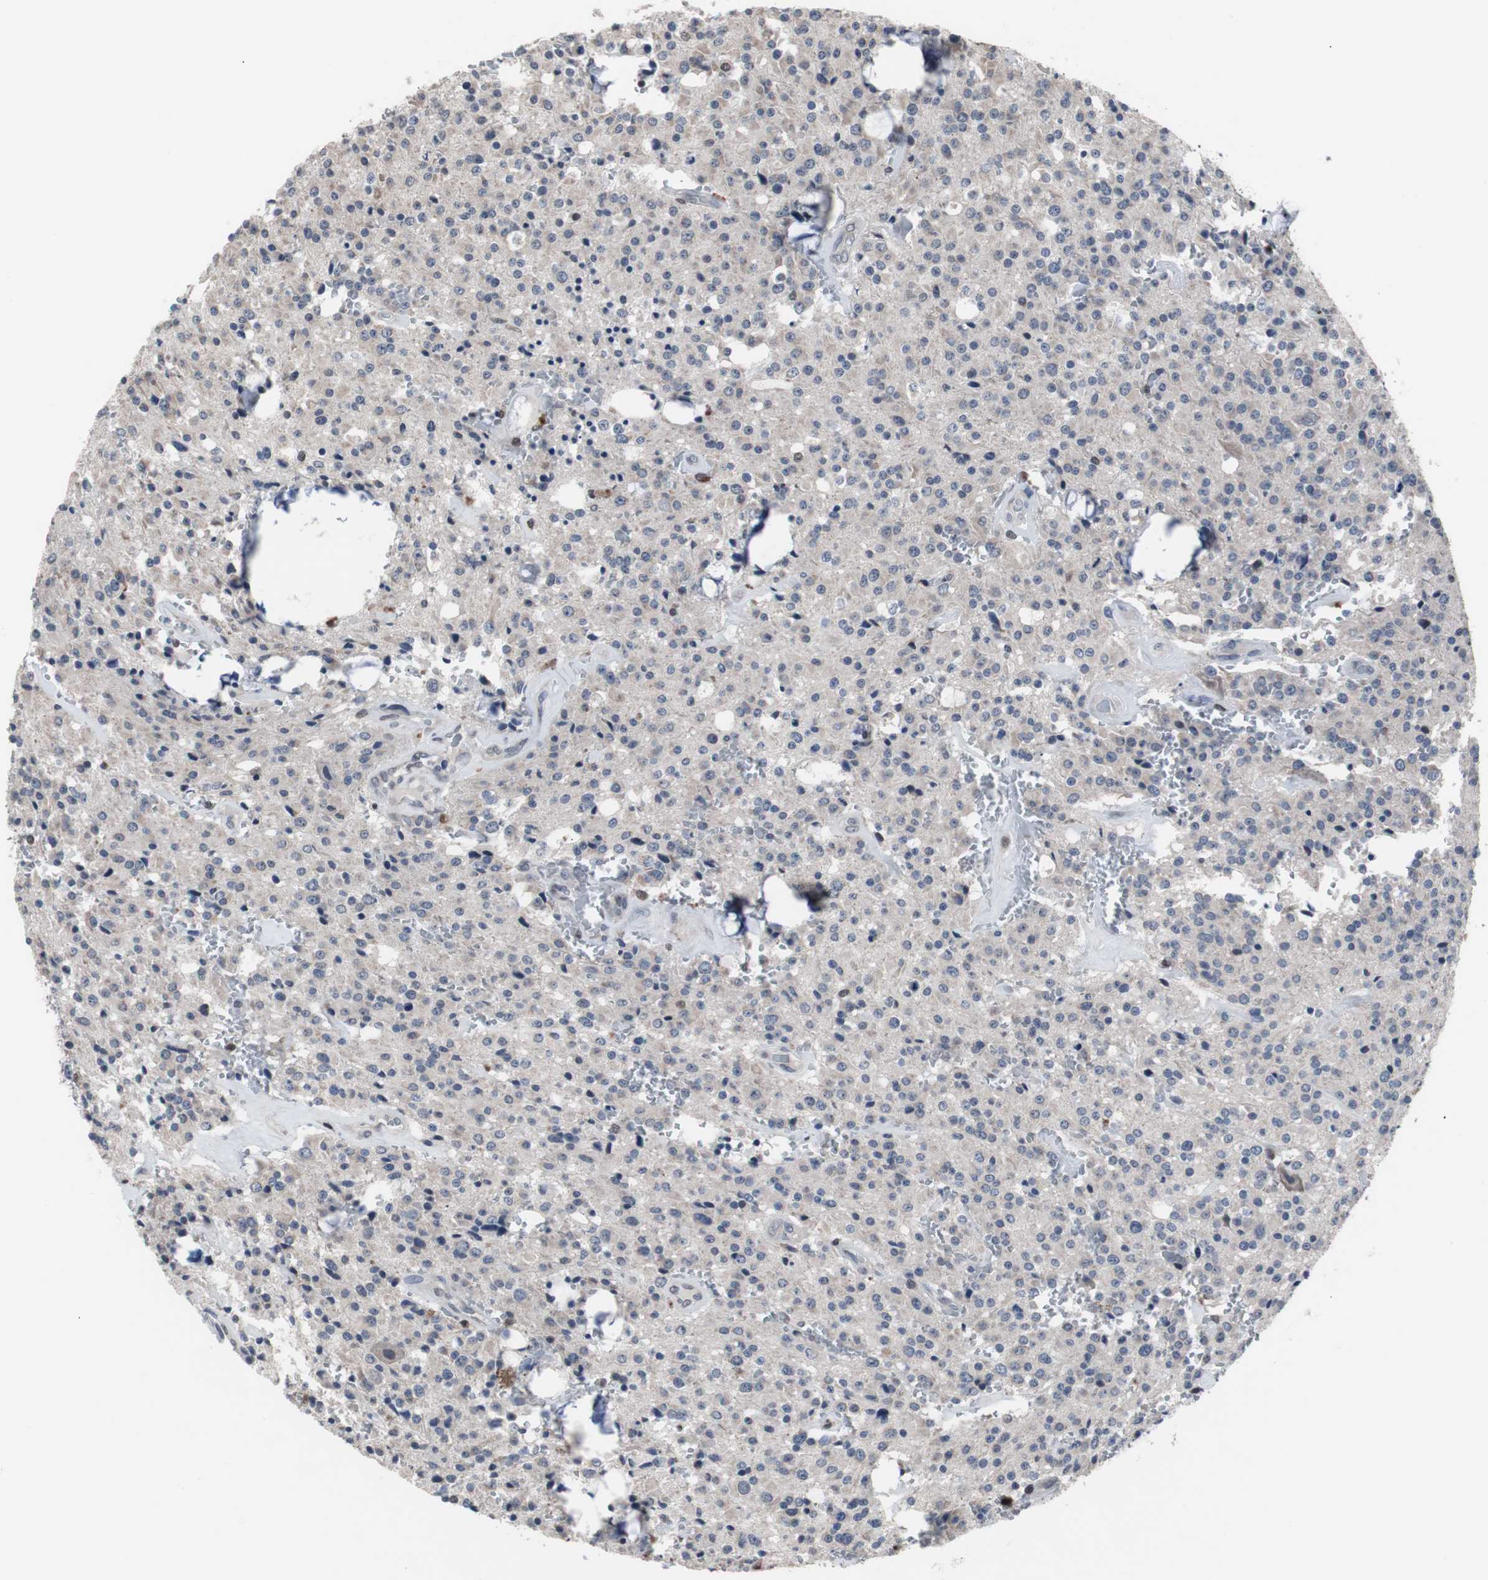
{"staining": {"intensity": "weak", "quantity": "<25%", "location": "cytoplasmic/membranous"}, "tissue": "glioma", "cell_type": "Tumor cells", "image_type": "cancer", "snomed": [{"axis": "morphology", "description": "Glioma, malignant, Low grade"}, {"axis": "topography", "description": "Brain"}], "caption": "There is no significant positivity in tumor cells of malignant glioma (low-grade).", "gene": "RBM47", "patient": {"sex": "male", "age": 58}}